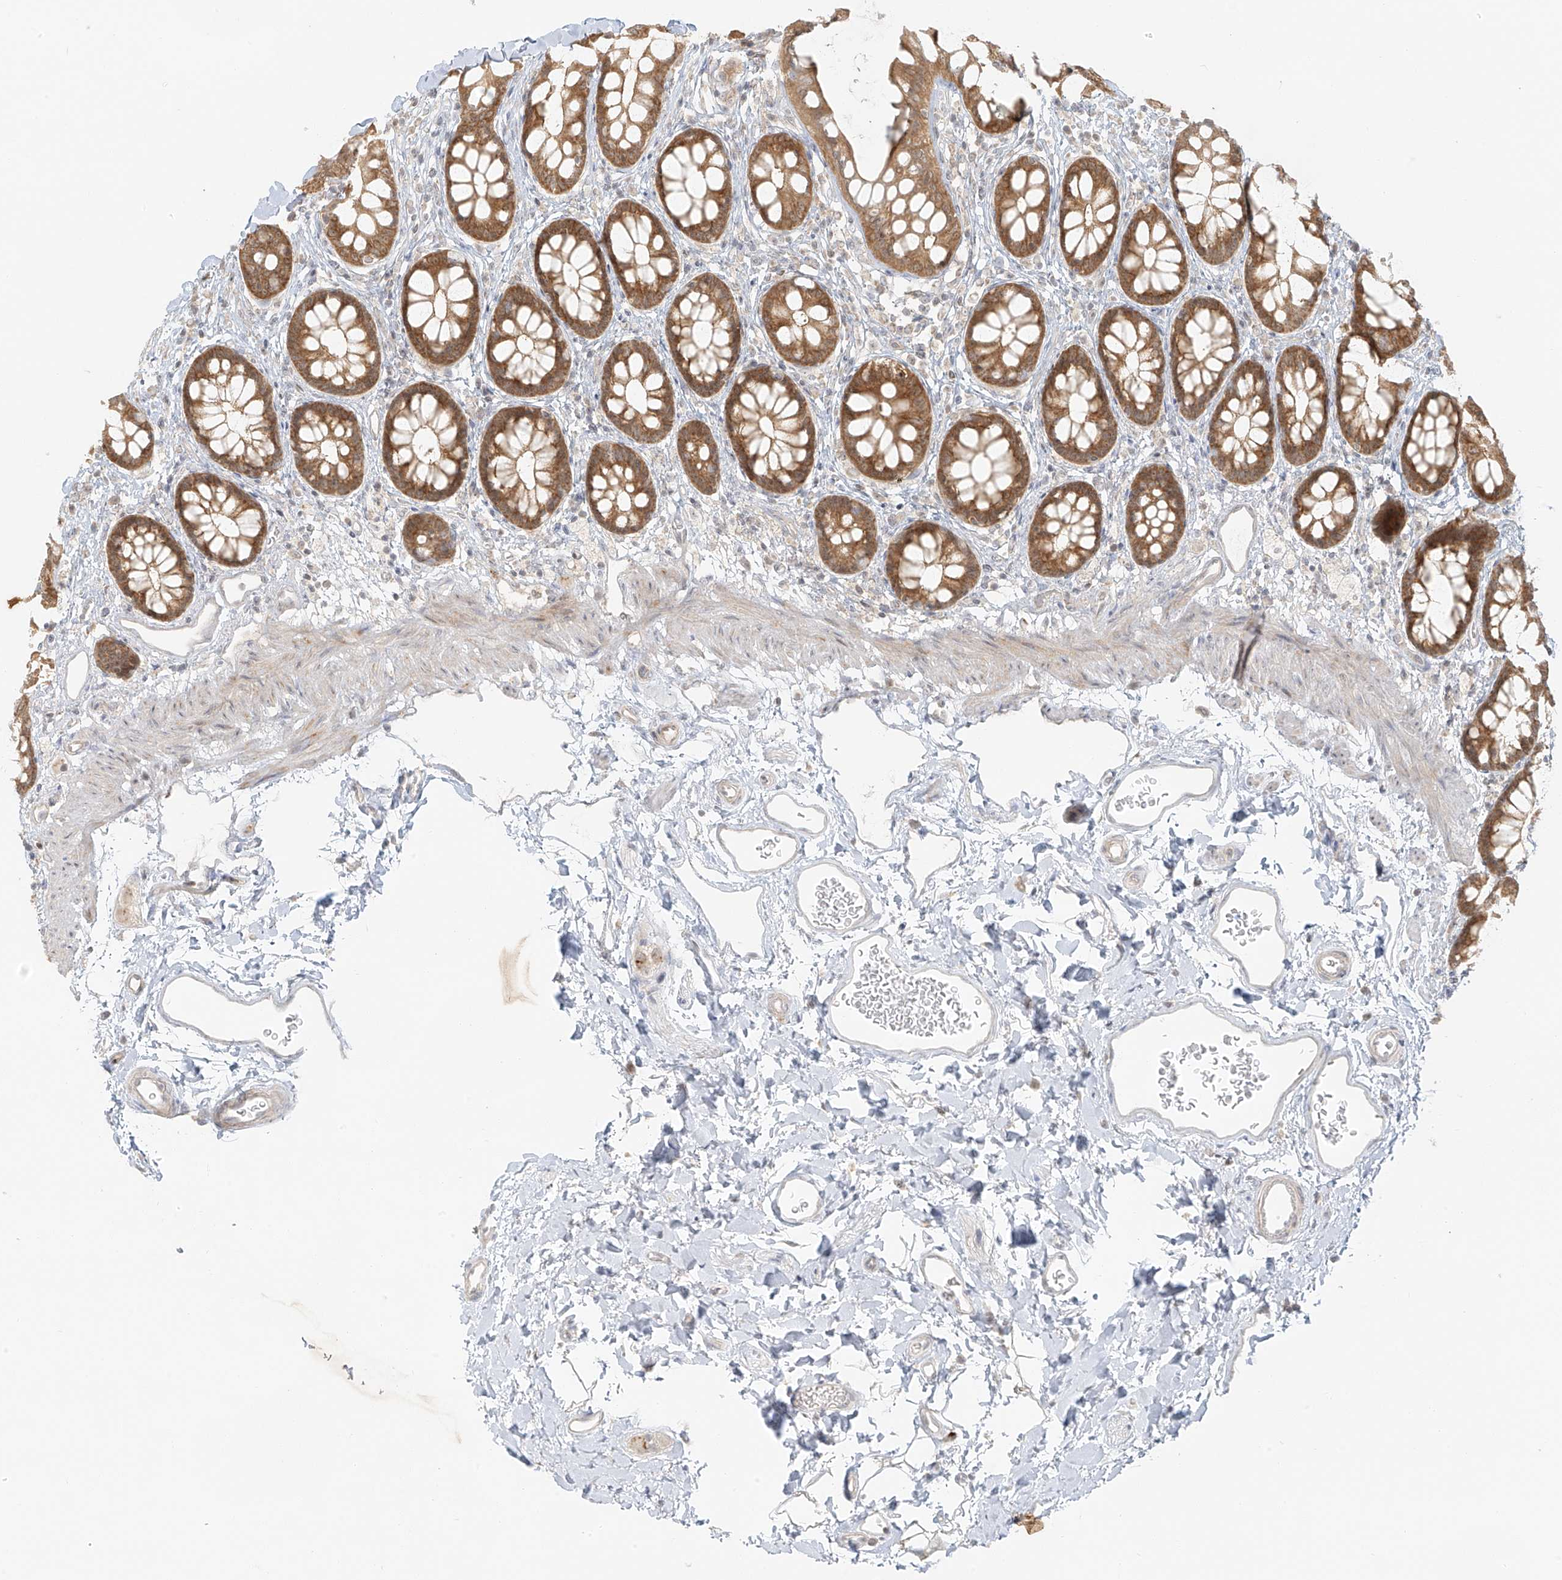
{"staining": {"intensity": "moderate", "quantity": ">75%", "location": "cytoplasmic/membranous"}, "tissue": "rectum", "cell_type": "Glandular cells", "image_type": "normal", "snomed": [{"axis": "morphology", "description": "Normal tissue, NOS"}, {"axis": "topography", "description": "Rectum"}], "caption": "Immunohistochemistry staining of unremarkable rectum, which demonstrates medium levels of moderate cytoplasmic/membranous positivity in approximately >75% of glandular cells indicating moderate cytoplasmic/membranous protein staining. The staining was performed using DAB (brown) for protein detection and nuclei were counterstained in hematoxylin (blue).", "gene": "MIPEP", "patient": {"sex": "female", "age": 65}}